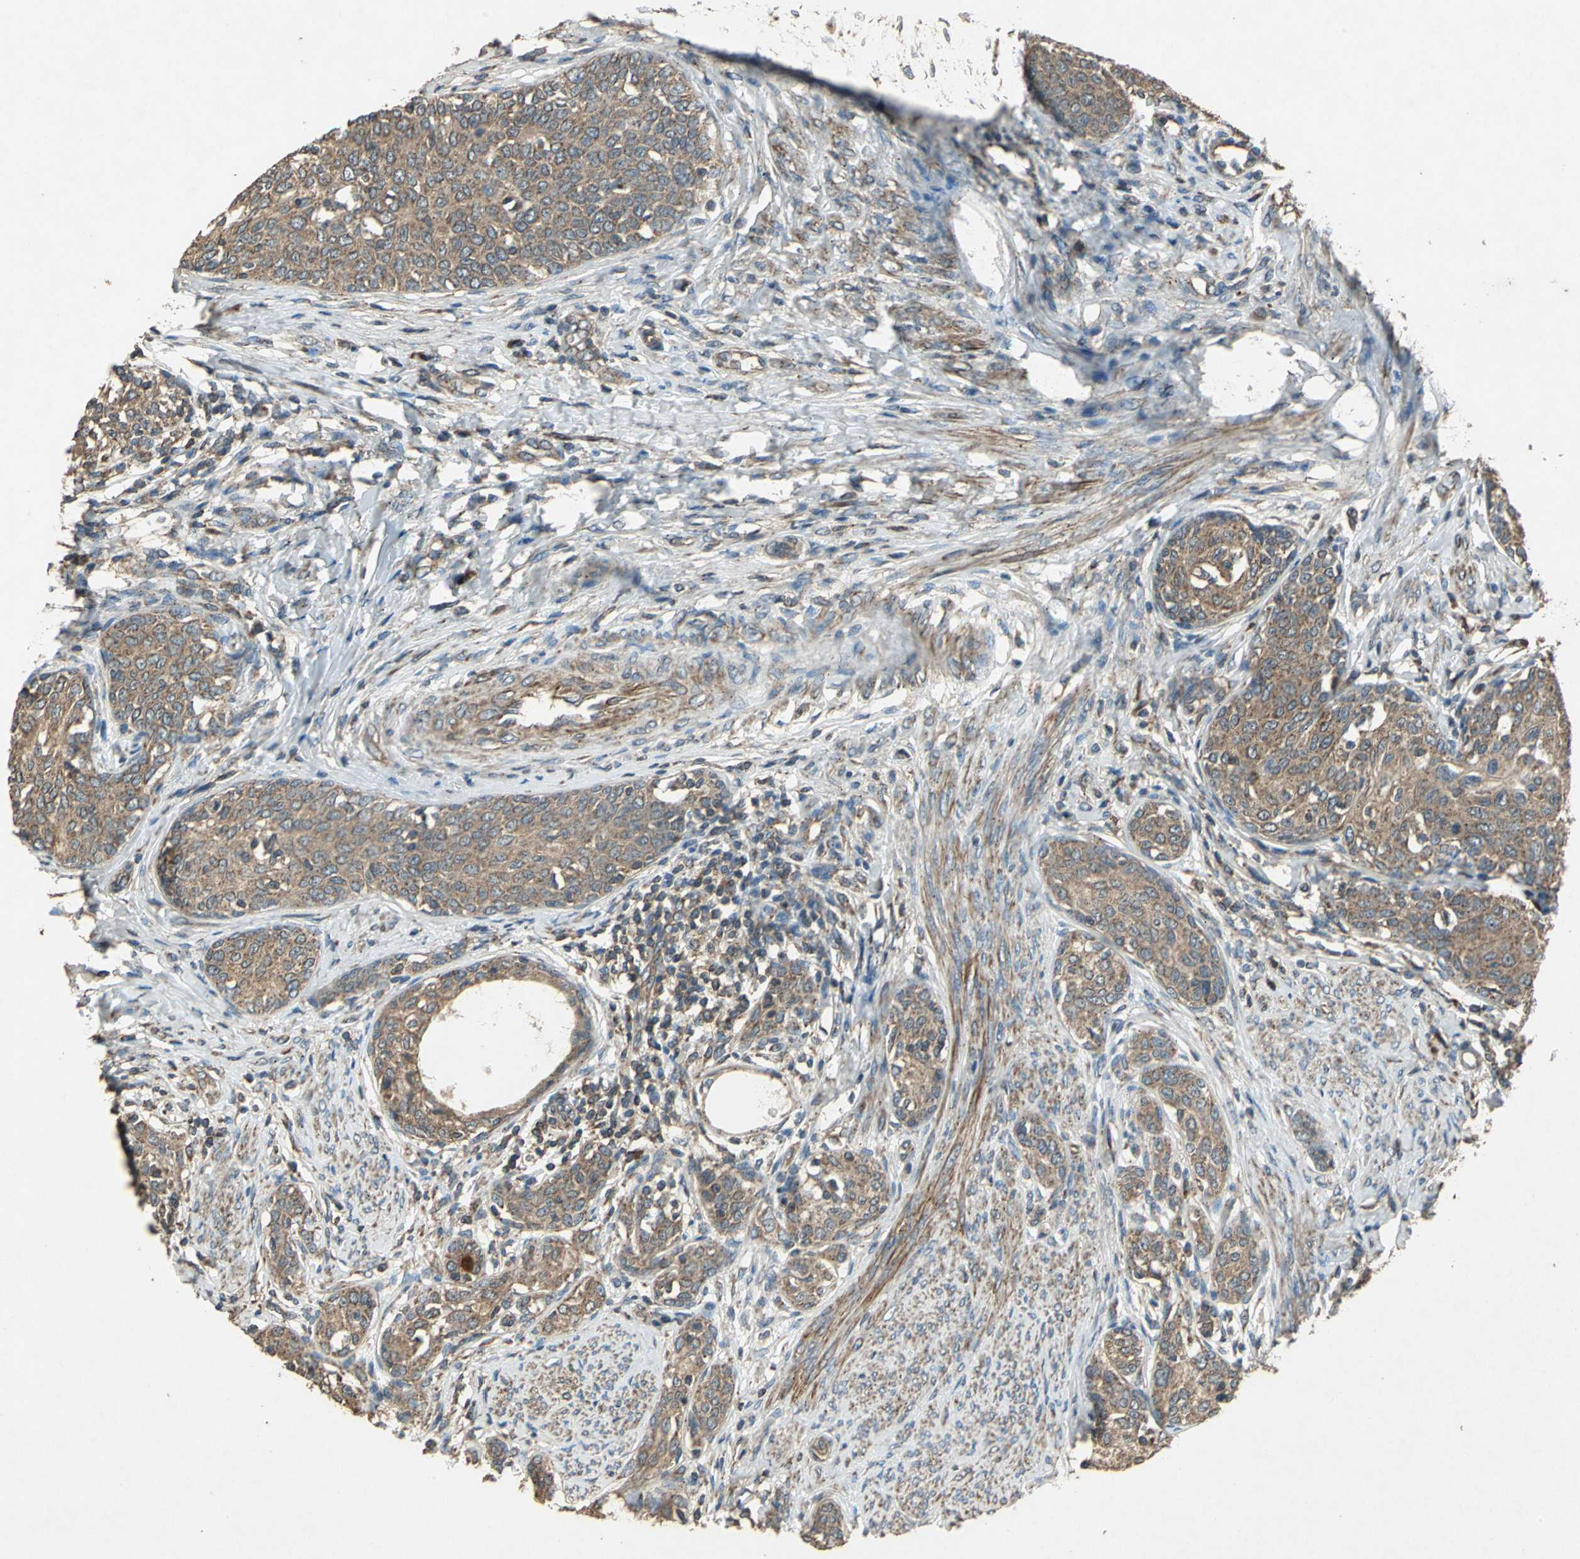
{"staining": {"intensity": "moderate", "quantity": ">75%", "location": "cytoplasmic/membranous"}, "tissue": "cervical cancer", "cell_type": "Tumor cells", "image_type": "cancer", "snomed": [{"axis": "morphology", "description": "Squamous cell carcinoma, NOS"}, {"axis": "morphology", "description": "Adenocarcinoma, NOS"}, {"axis": "topography", "description": "Cervix"}], "caption": "Protein analysis of cervical cancer (squamous cell carcinoma) tissue shows moderate cytoplasmic/membranous expression in about >75% of tumor cells.", "gene": "POLRMT", "patient": {"sex": "female", "age": 52}}